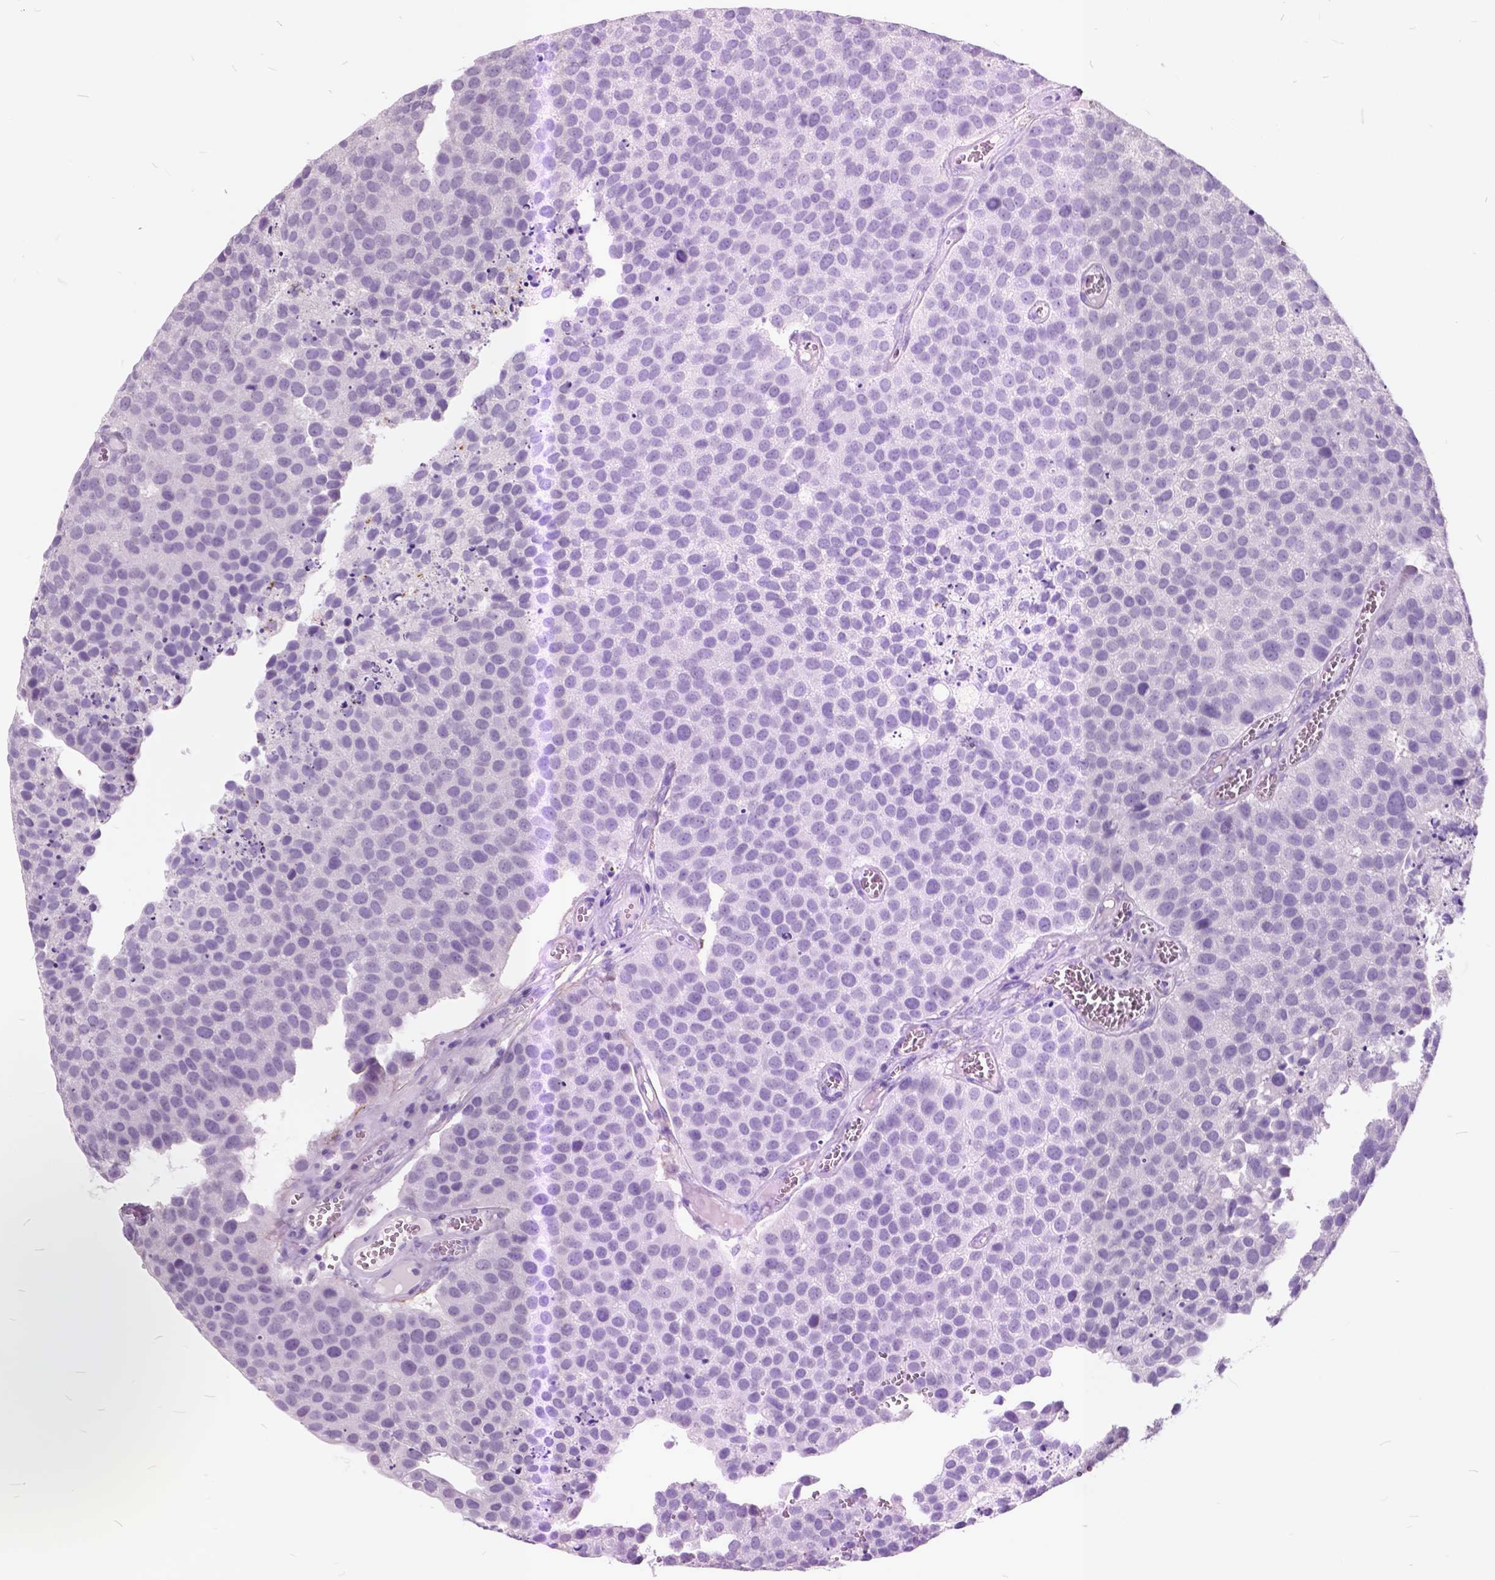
{"staining": {"intensity": "negative", "quantity": "none", "location": "none"}, "tissue": "urothelial cancer", "cell_type": "Tumor cells", "image_type": "cancer", "snomed": [{"axis": "morphology", "description": "Urothelial carcinoma, Low grade"}, {"axis": "topography", "description": "Urinary bladder"}], "caption": "Immunohistochemistry (IHC) photomicrograph of human urothelial cancer stained for a protein (brown), which reveals no staining in tumor cells.", "gene": "GDF9", "patient": {"sex": "female", "age": 69}}